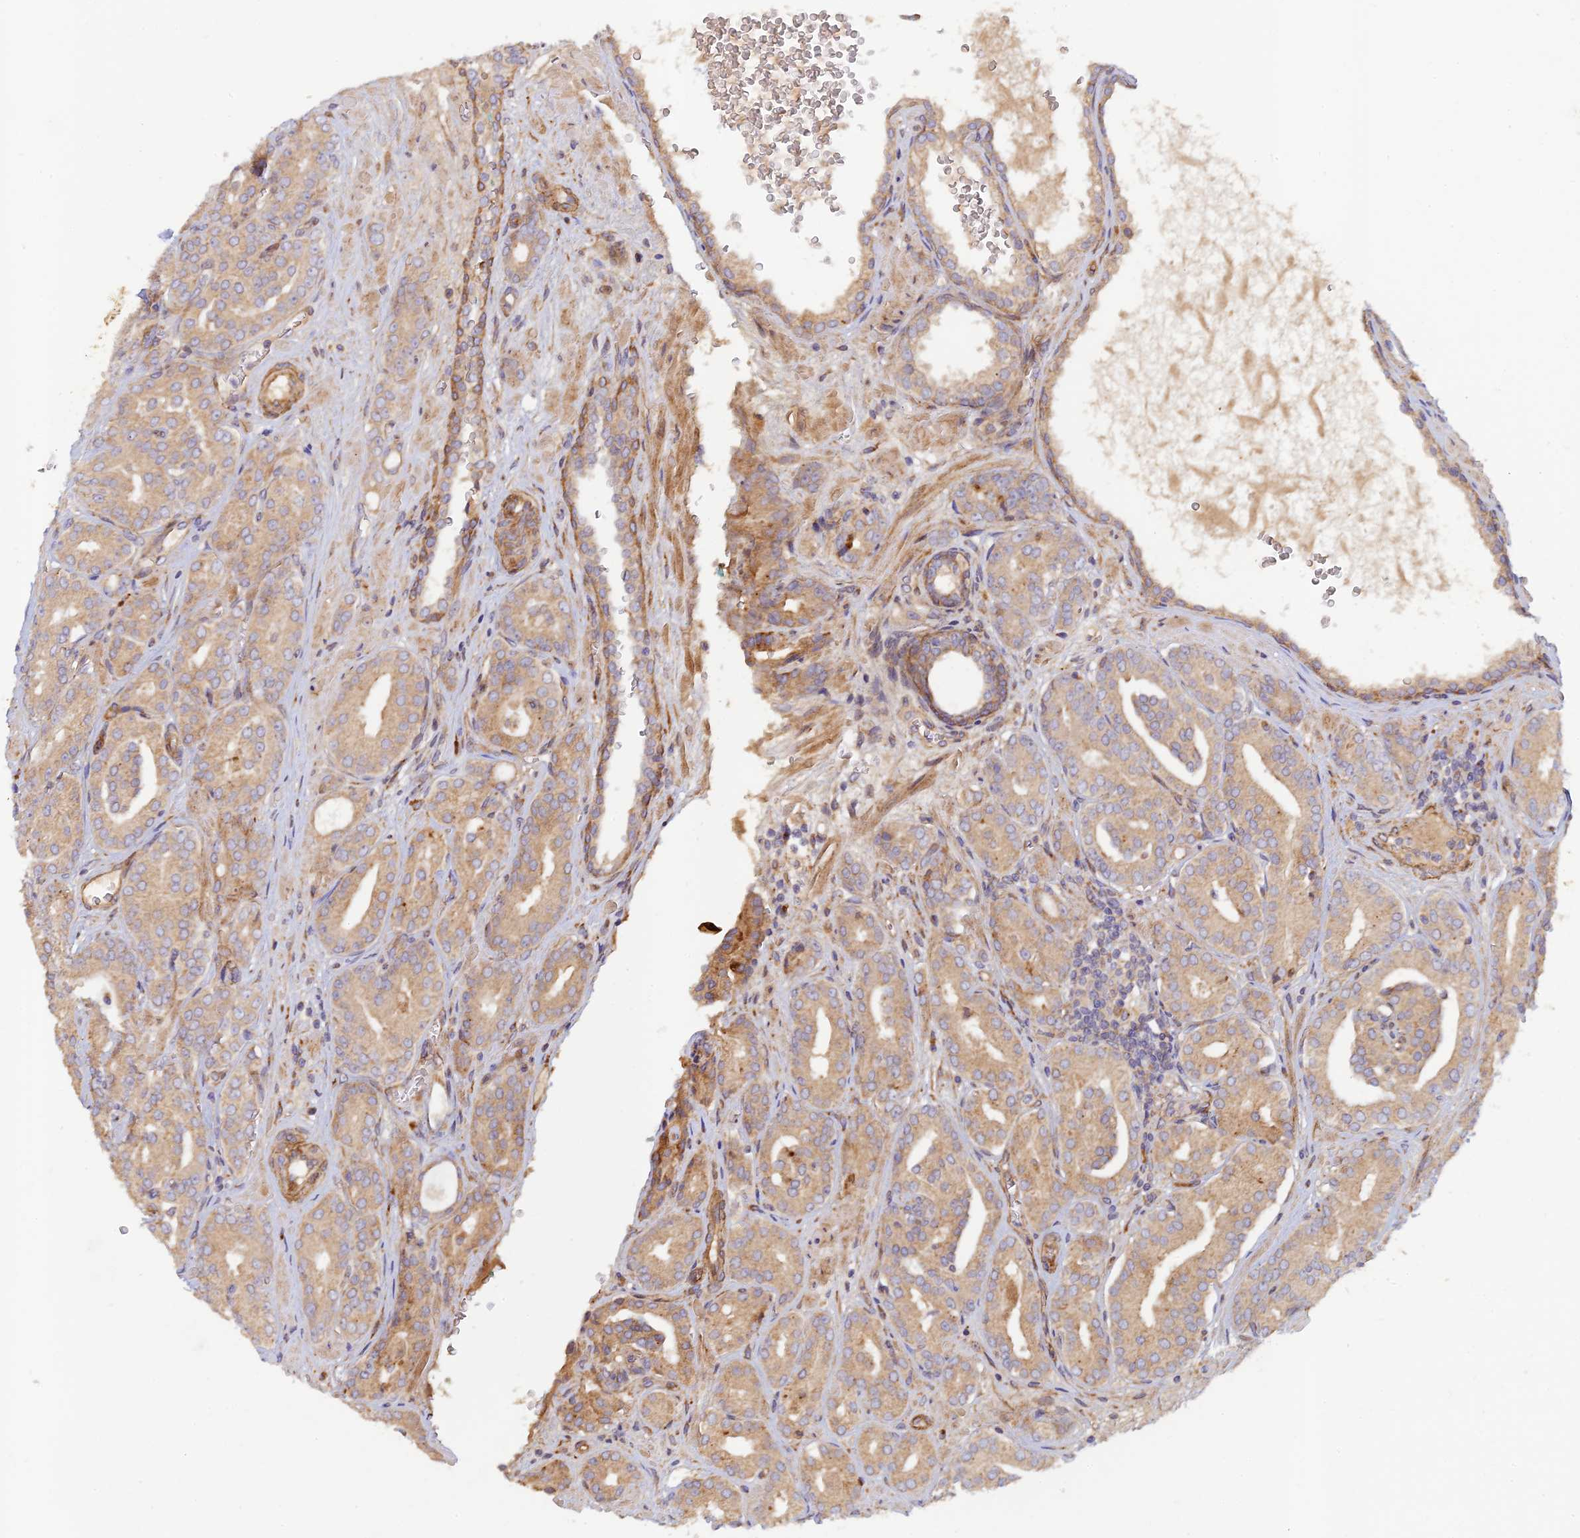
{"staining": {"intensity": "weak", "quantity": ">75%", "location": "cytoplasmic/membranous"}, "tissue": "prostate cancer", "cell_type": "Tumor cells", "image_type": "cancer", "snomed": [{"axis": "morphology", "description": "Adenocarcinoma, High grade"}, {"axis": "topography", "description": "Prostate"}], "caption": "Immunohistochemical staining of human prostate cancer shows weak cytoplasmic/membranous protein positivity in approximately >75% of tumor cells.", "gene": "GMCL1", "patient": {"sex": "male", "age": 66}}